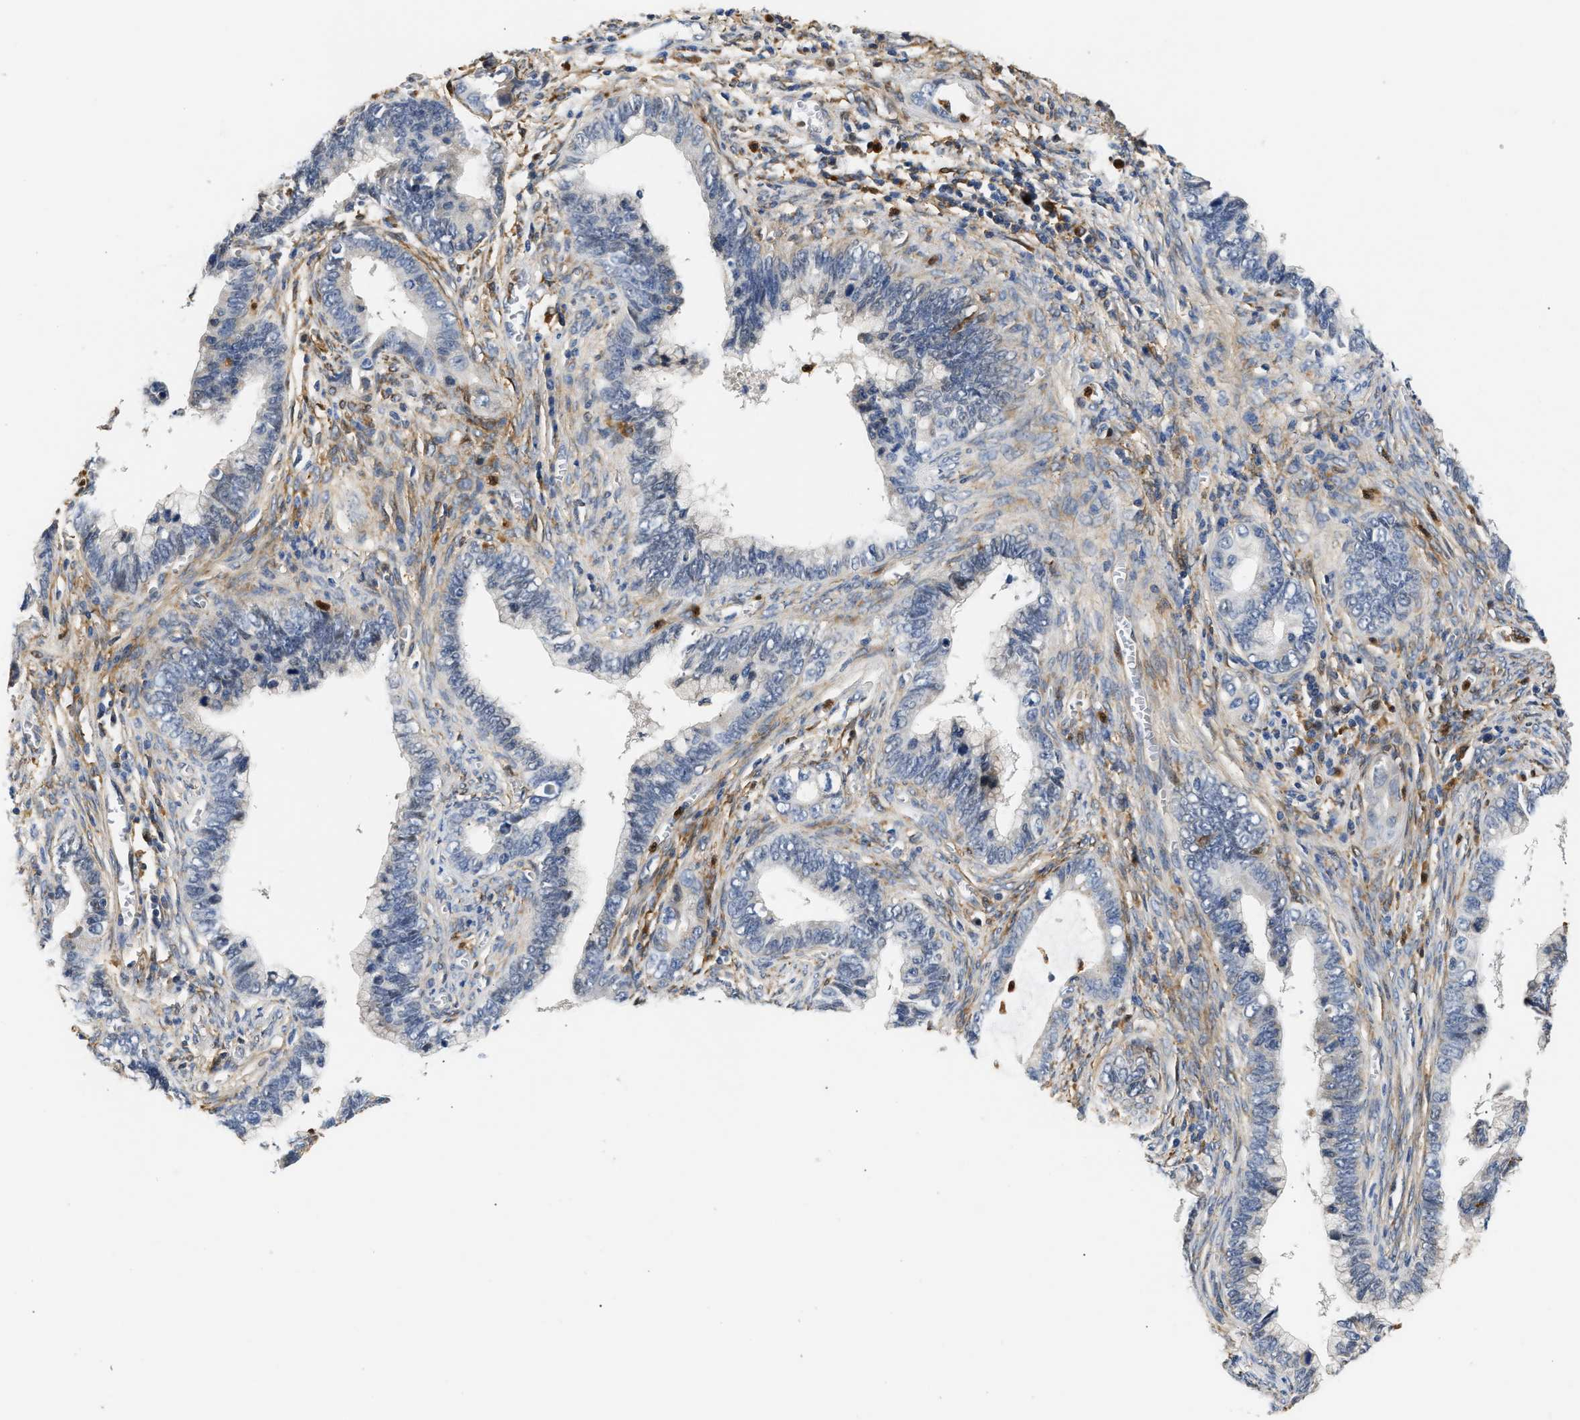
{"staining": {"intensity": "negative", "quantity": "none", "location": "none"}, "tissue": "cervical cancer", "cell_type": "Tumor cells", "image_type": "cancer", "snomed": [{"axis": "morphology", "description": "Adenocarcinoma, NOS"}, {"axis": "topography", "description": "Cervix"}], "caption": "A histopathology image of cervical cancer stained for a protein reveals no brown staining in tumor cells.", "gene": "RAB31", "patient": {"sex": "female", "age": 44}}